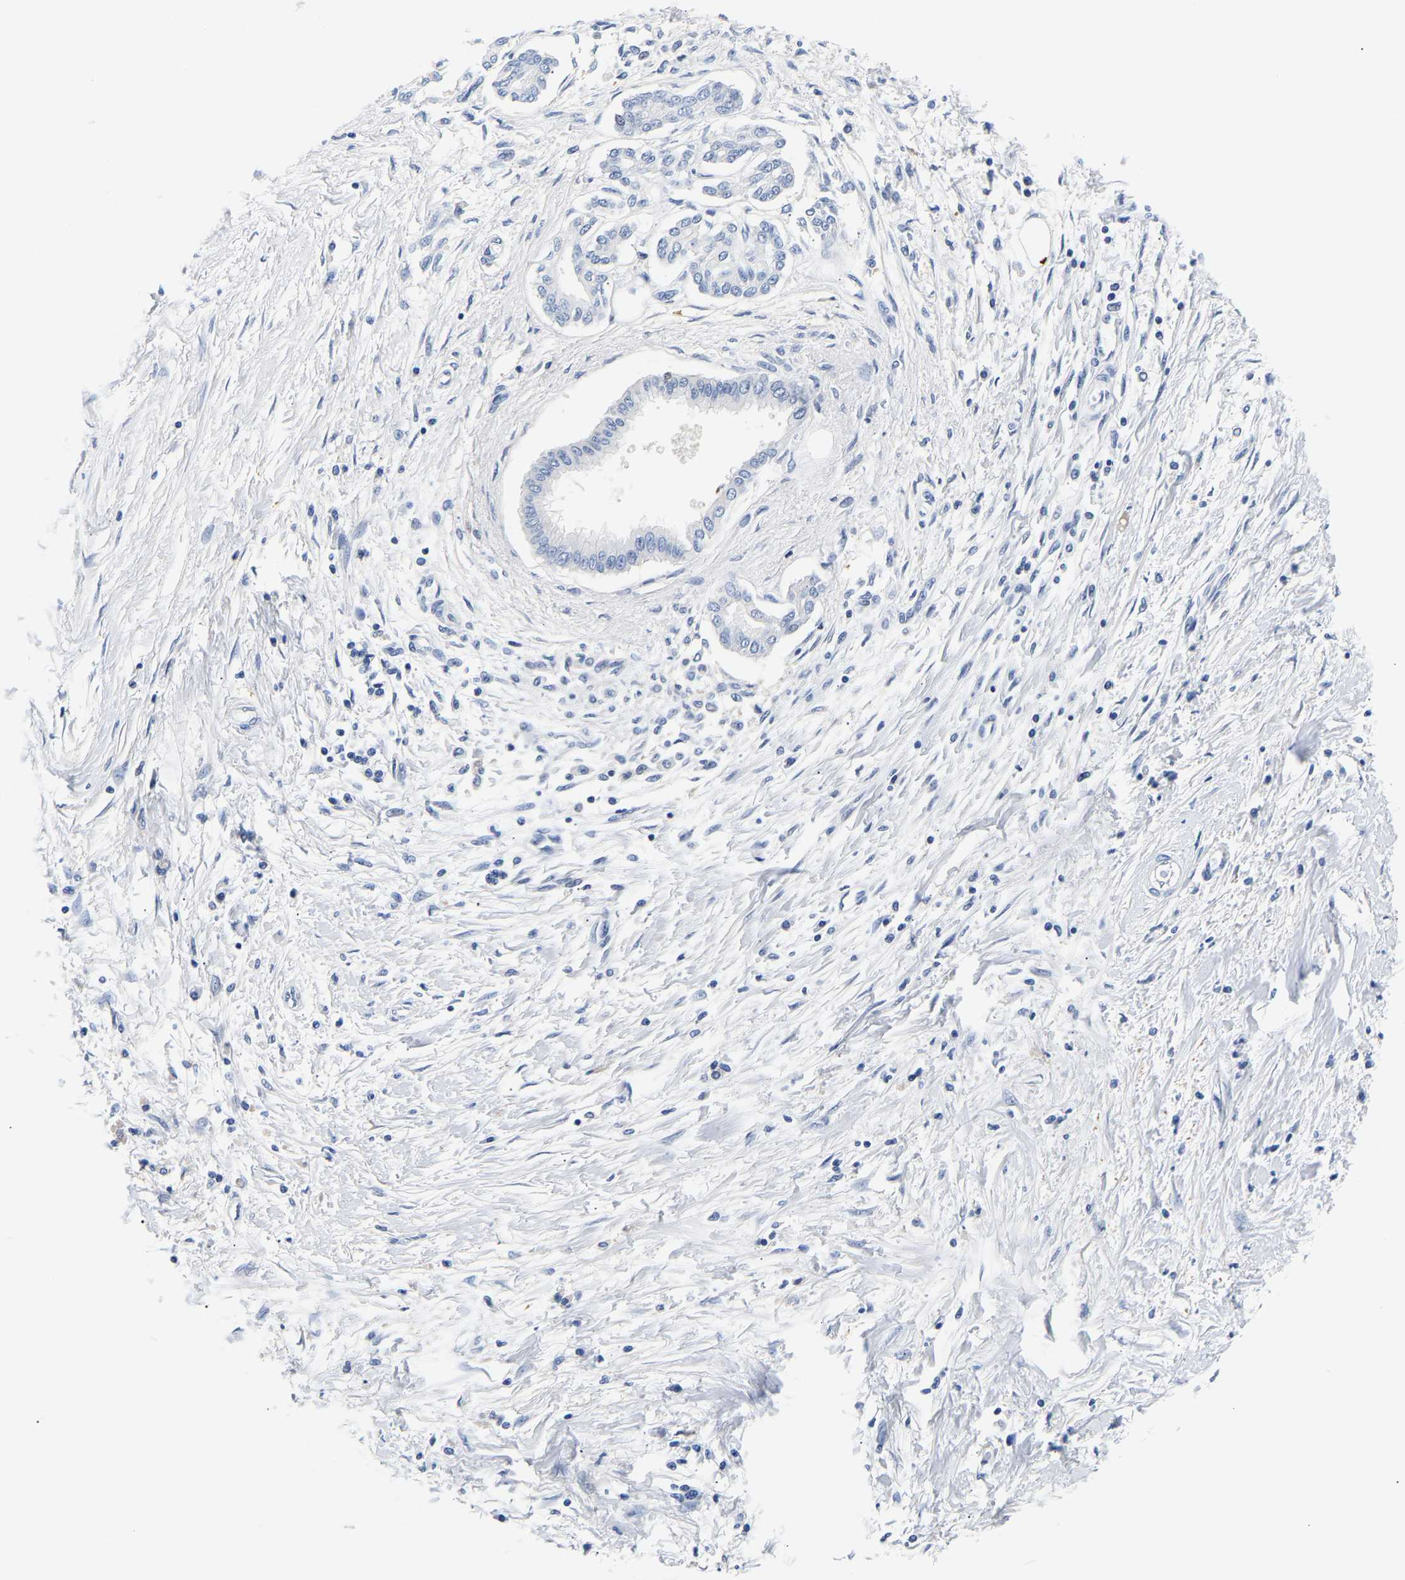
{"staining": {"intensity": "negative", "quantity": "none", "location": "none"}, "tissue": "pancreatic cancer", "cell_type": "Tumor cells", "image_type": "cancer", "snomed": [{"axis": "morphology", "description": "Adenocarcinoma, NOS"}, {"axis": "topography", "description": "Pancreas"}], "caption": "Histopathology image shows no protein staining in tumor cells of pancreatic cancer (adenocarcinoma) tissue.", "gene": "UCHL3", "patient": {"sex": "male", "age": 56}}